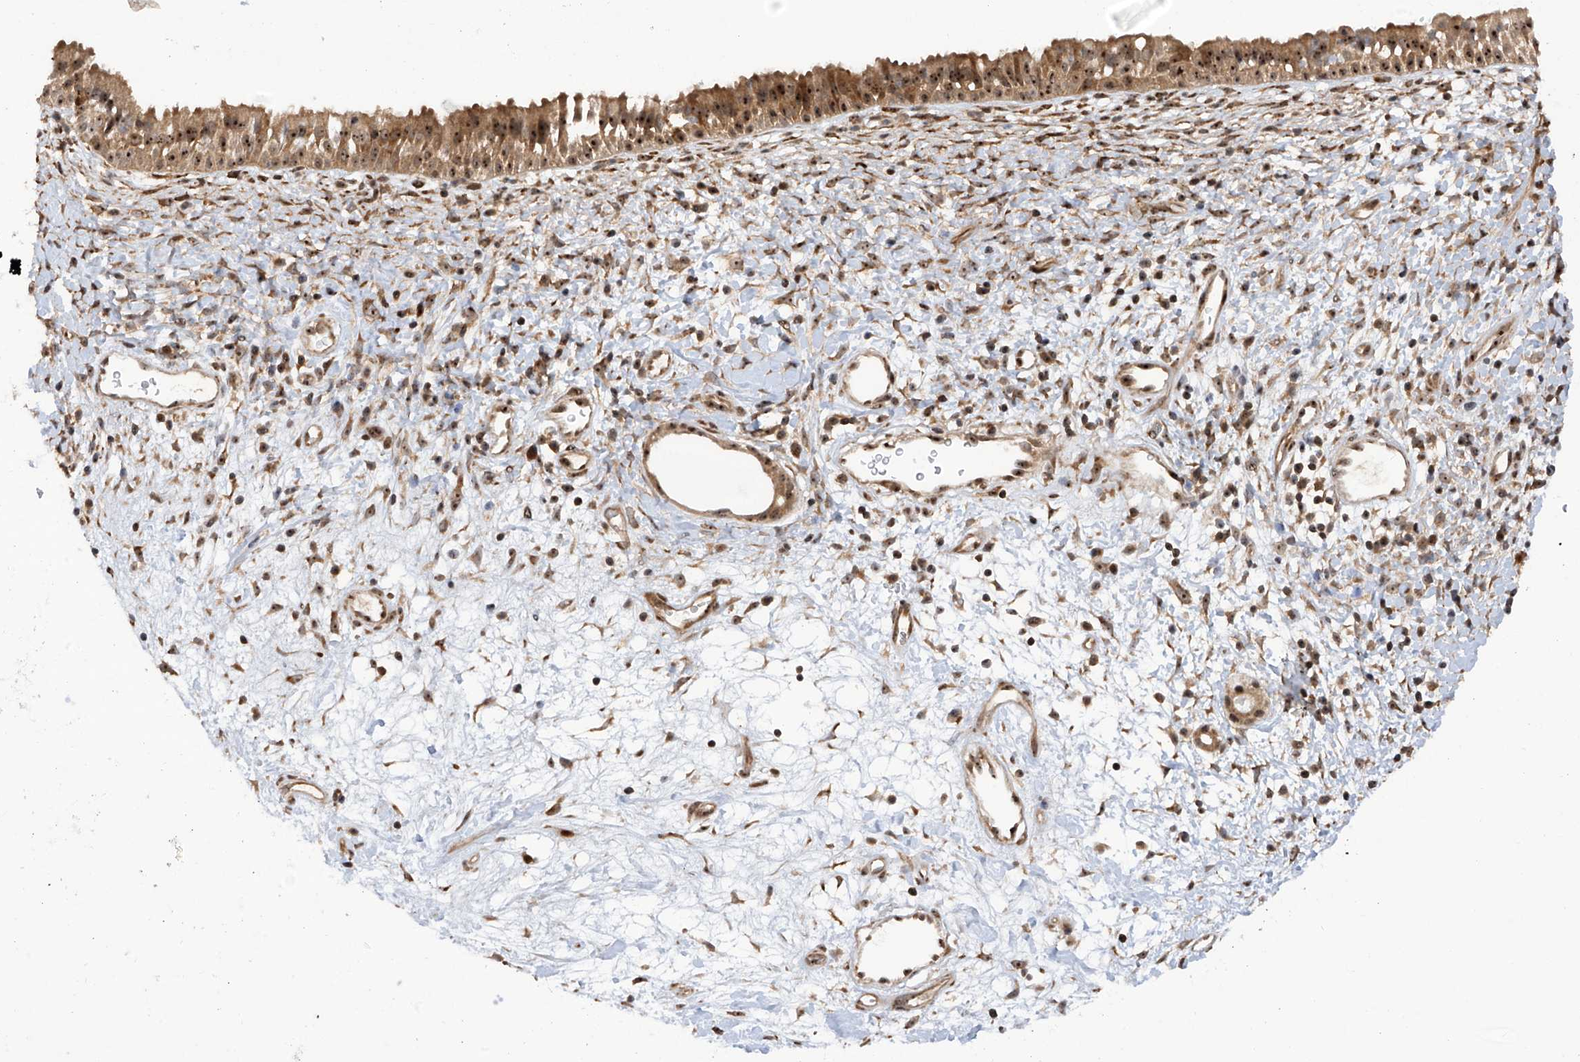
{"staining": {"intensity": "moderate", "quantity": ">75%", "location": "cytoplasmic/membranous,nuclear"}, "tissue": "nasopharynx", "cell_type": "Respiratory epithelial cells", "image_type": "normal", "snomed": [{"axis": "morphology", "description": "Normal tissue, NOS"}, {"axis": "topography", "description": "Nasopharynx"}], "caption": "Immunohistochemical staining of benign human nasopharynx displays medium levels of moderate cytoplasmic/membranous,nuclear staining in approximately >75% of respiratory epithelial cells.", "gene": "C1orf131", "patient": {"sex": "male", "age": 22}}